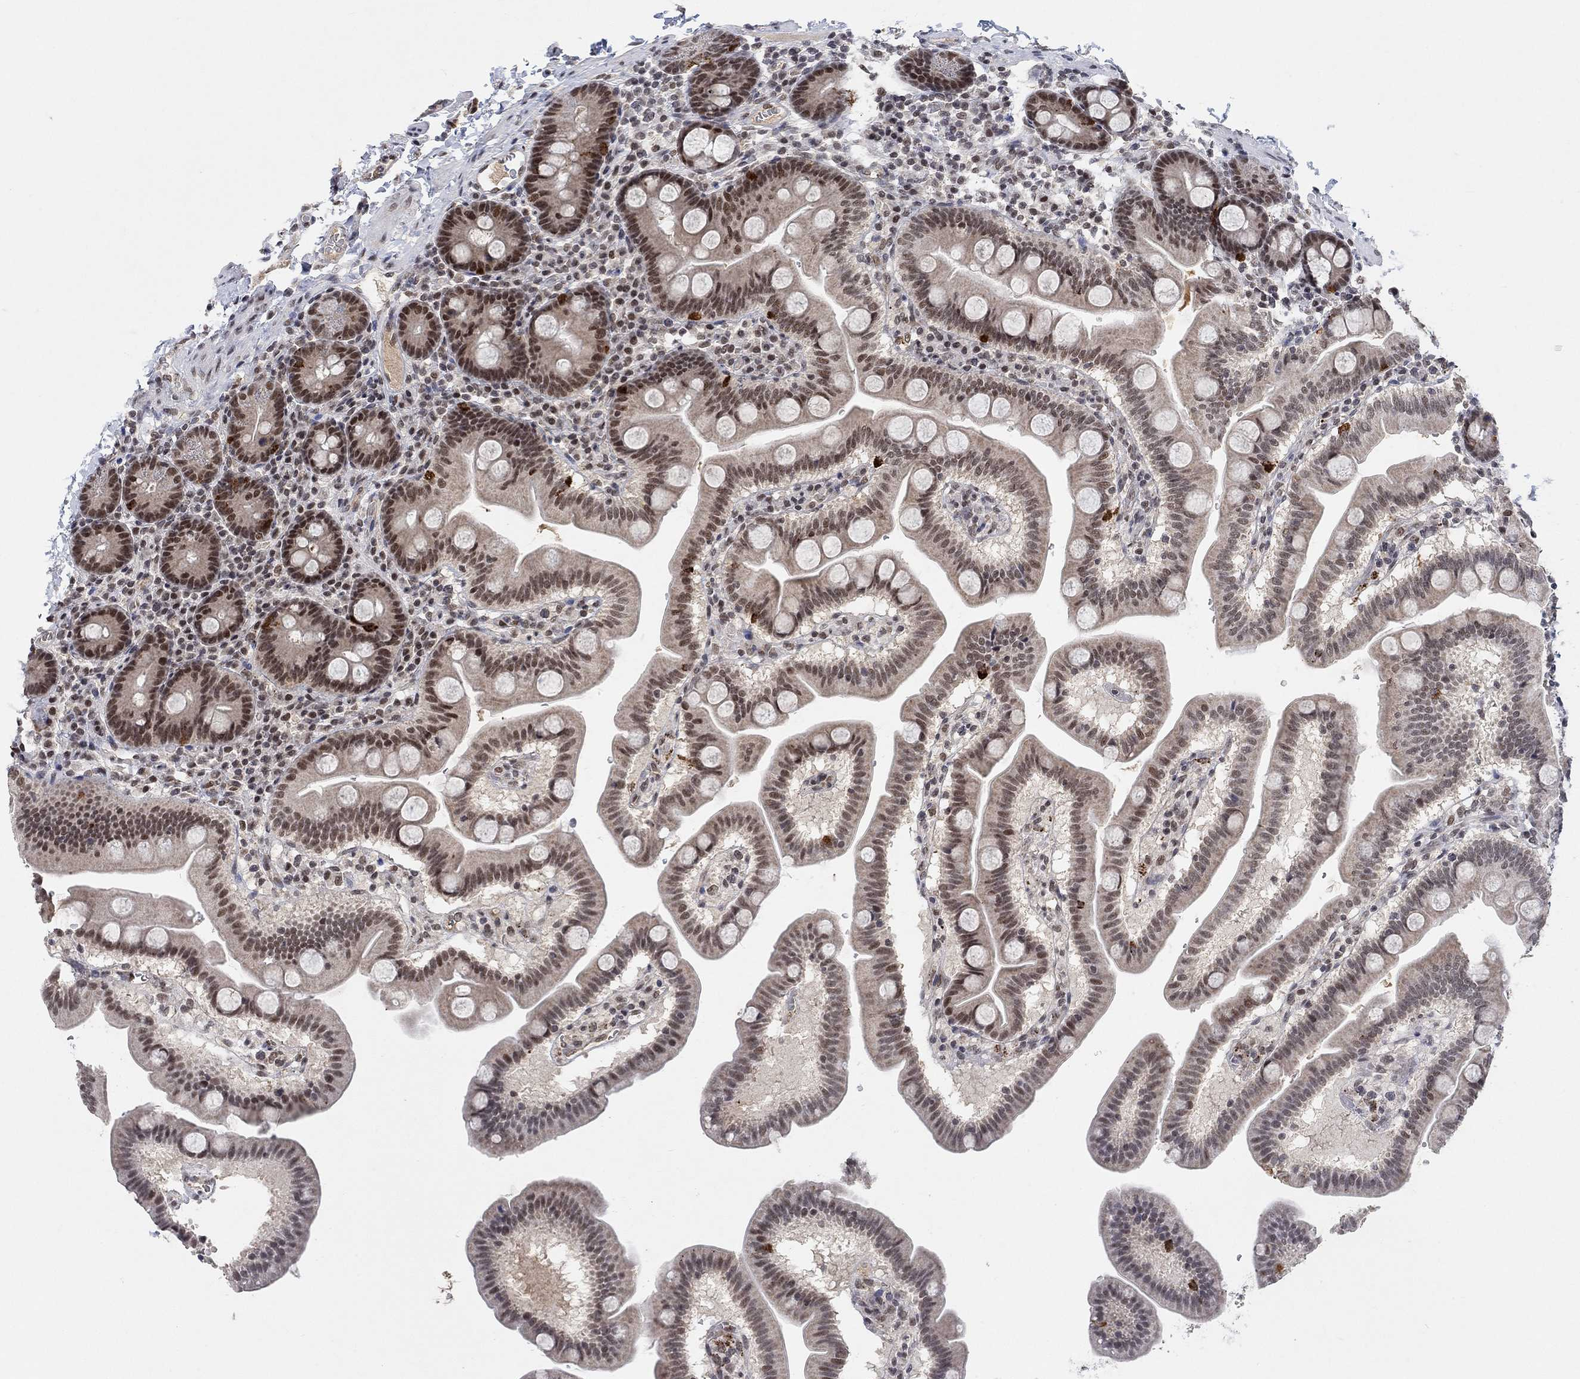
{"staining": {"intensity": "strong", "quantity": "25%-75%", "location": "nuclear"}, "tissue": "duodenum", "cell_type": "Glandular cells", "image_type": "normal", "snomed": [{"axis": "morphology", "description": "Normal tissue, NOS"}, {"axis": "topography", "description": "Duodenum"}], "caption": "Normal duodenum exhibits strong nuclear staining in approximately 25%-75% of glandular cells (Stains: DAB in brown, nuclei in blue, Microscopy: brightfield microscopy at high magnification)..", "gene": "THAP8", "patient": {"sex": "male", "age": 59}}